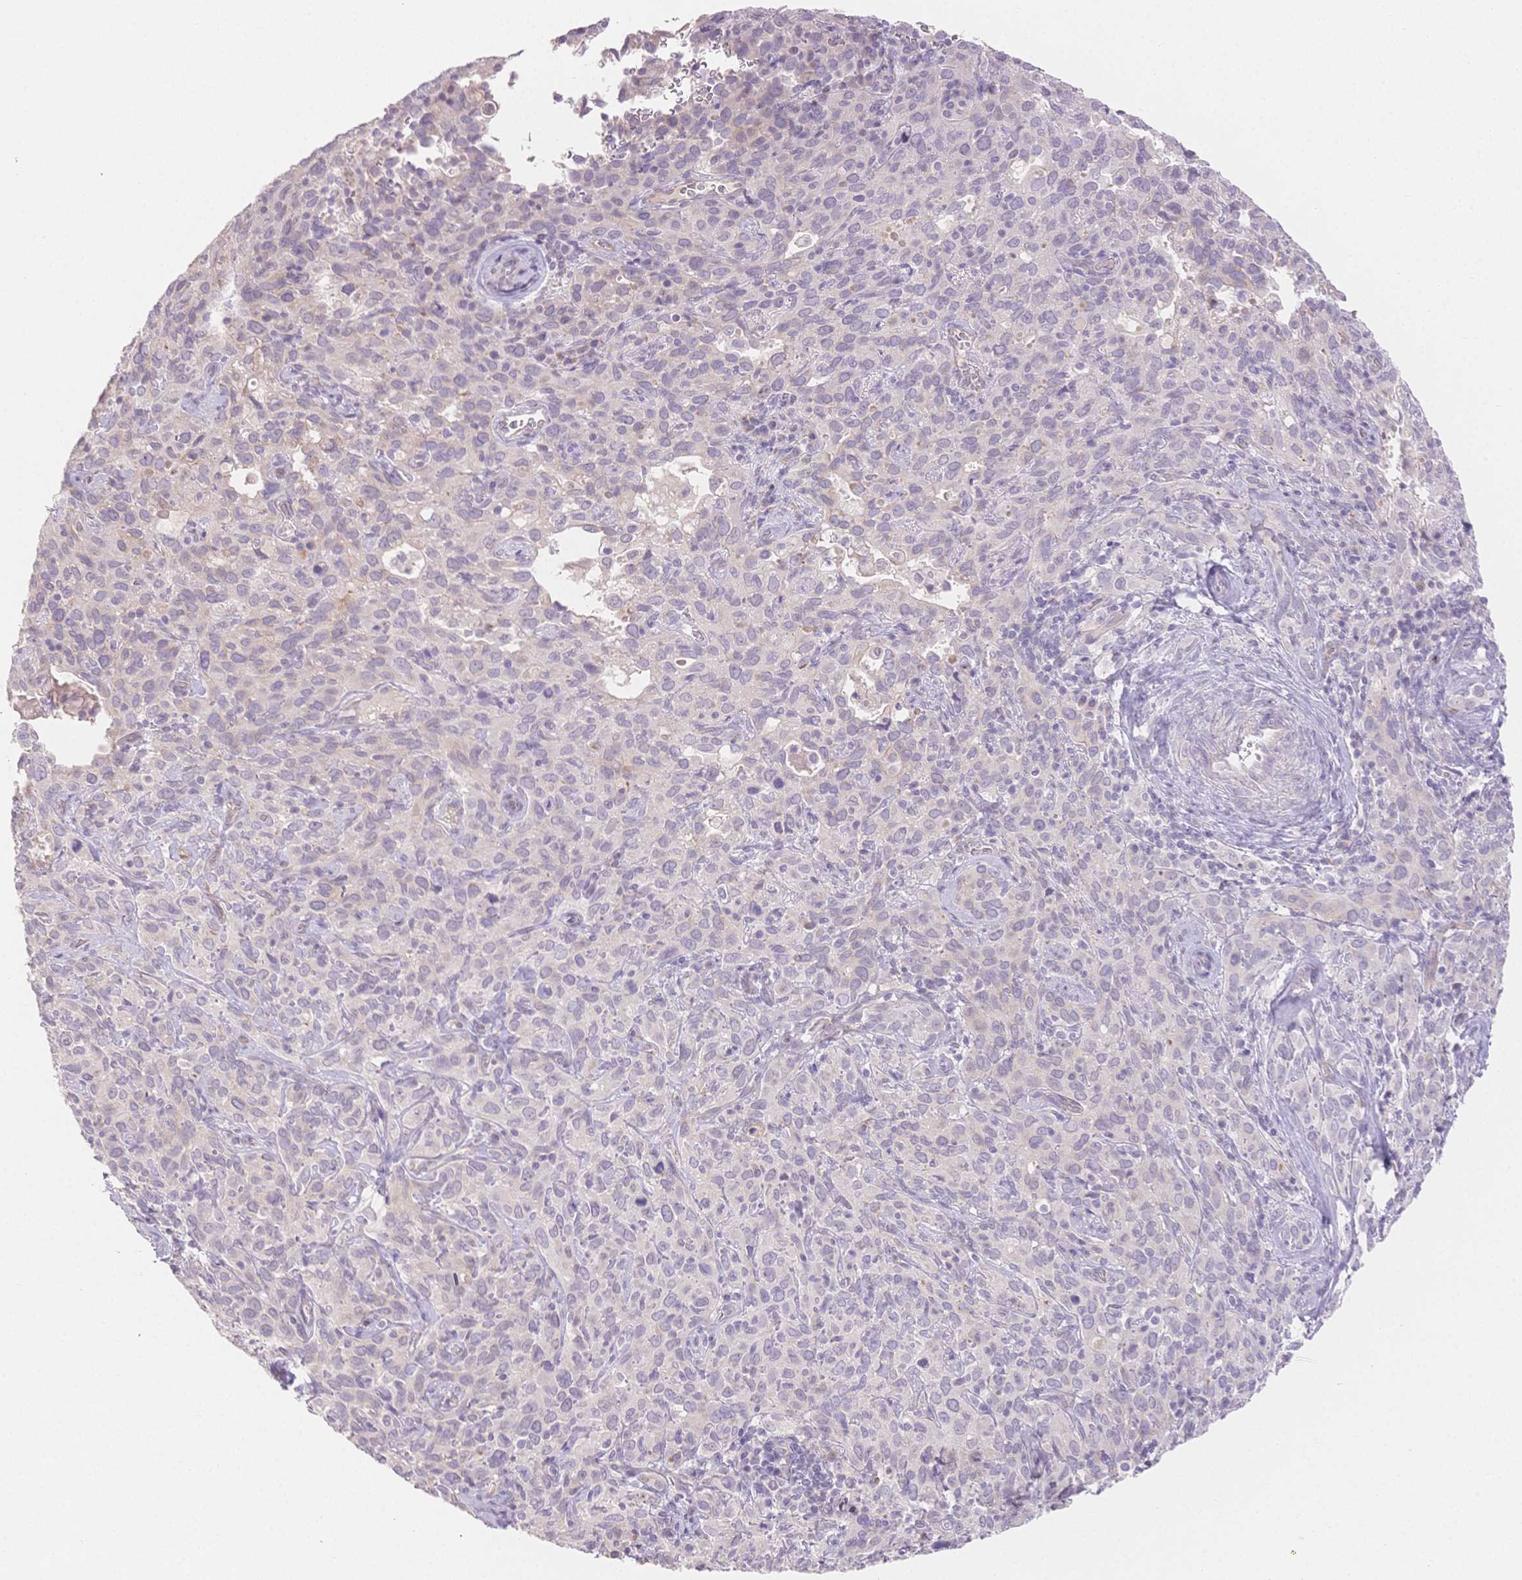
{"staining": {"intensity": "negative", "quantity": "none", "location": "none"}, "tissue": "cervical cancer", "cell_type": "Tumor cells", "image_type": "cancer", "snomed": [{"axis": "morphology", "description": "Normal tissue, NOS"}, {"axis": "morphology", "description": "Squamous cell carcinoma, NOS"}, {"axis": "topography", "description": "Cervix"}], "caption": "Human cervical squamous cell carcinoma stained for a protein using immunohistochemistry (IHC) shows no expression in tumor cells.", "gene": "SUV39H2", "patient": {"sex": "female", "age": 51}}